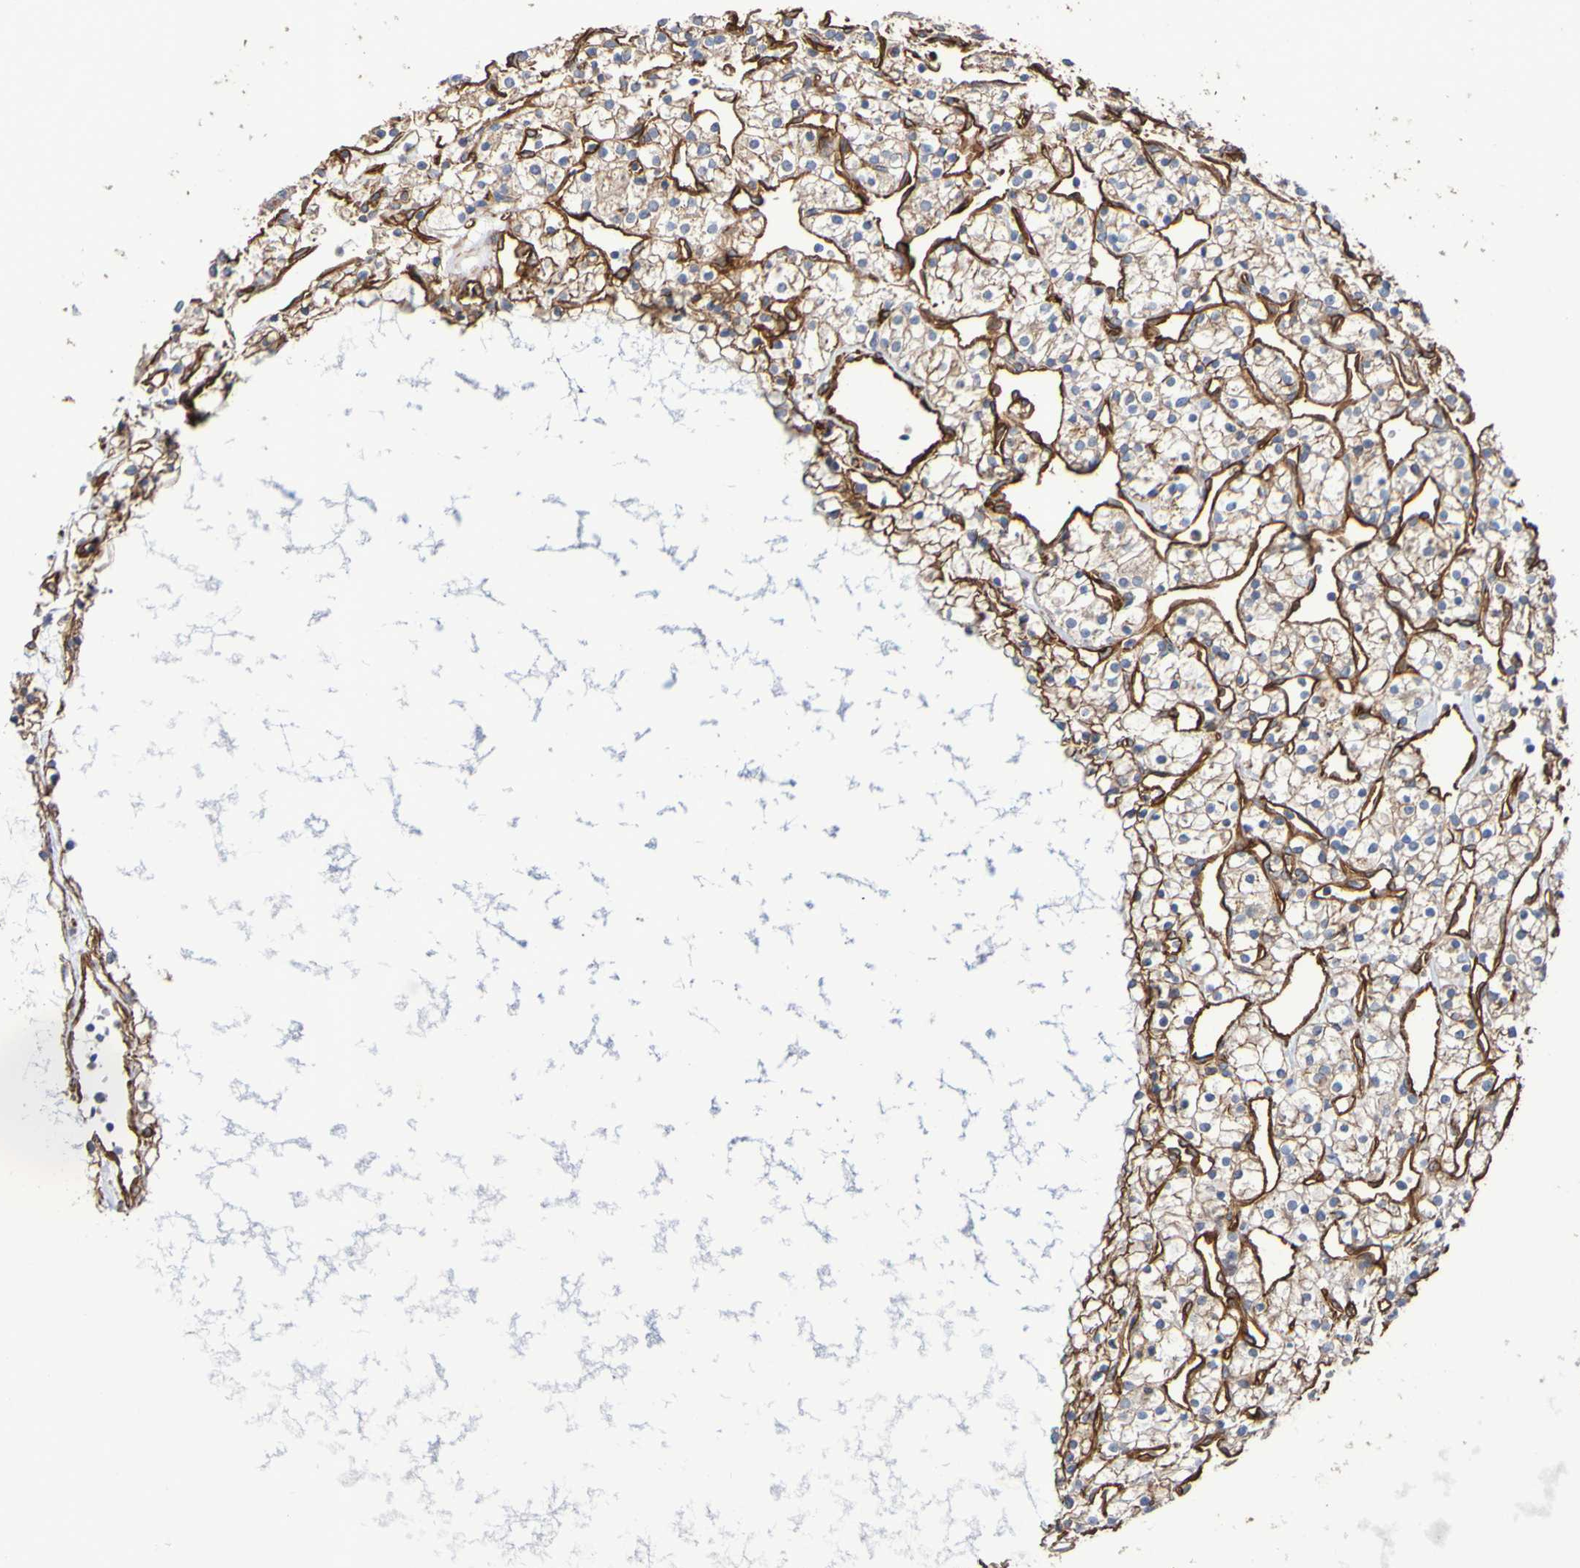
{"staining": {"intensity": "weak", "quantity": ">75%", "location": "cytoplasmic/membranous"}, "tissue": "renal cancer", "cell_type": "Tumor cells", "image_type": "cancer", "snomed": [{"axis": "morphology", "description": "Adenocarcinoma, NOS"}, {"axis": "topography", "description": "Kidney"}], "caption": "Human adenocarcinoma (renal) stained with a brown dye exhibits weak cytoplasmic/membranous positive staining in approximately >75% of tumor cells.", "gene": "ELMOD3", "patient": {"sex": "female", "age": 60}}